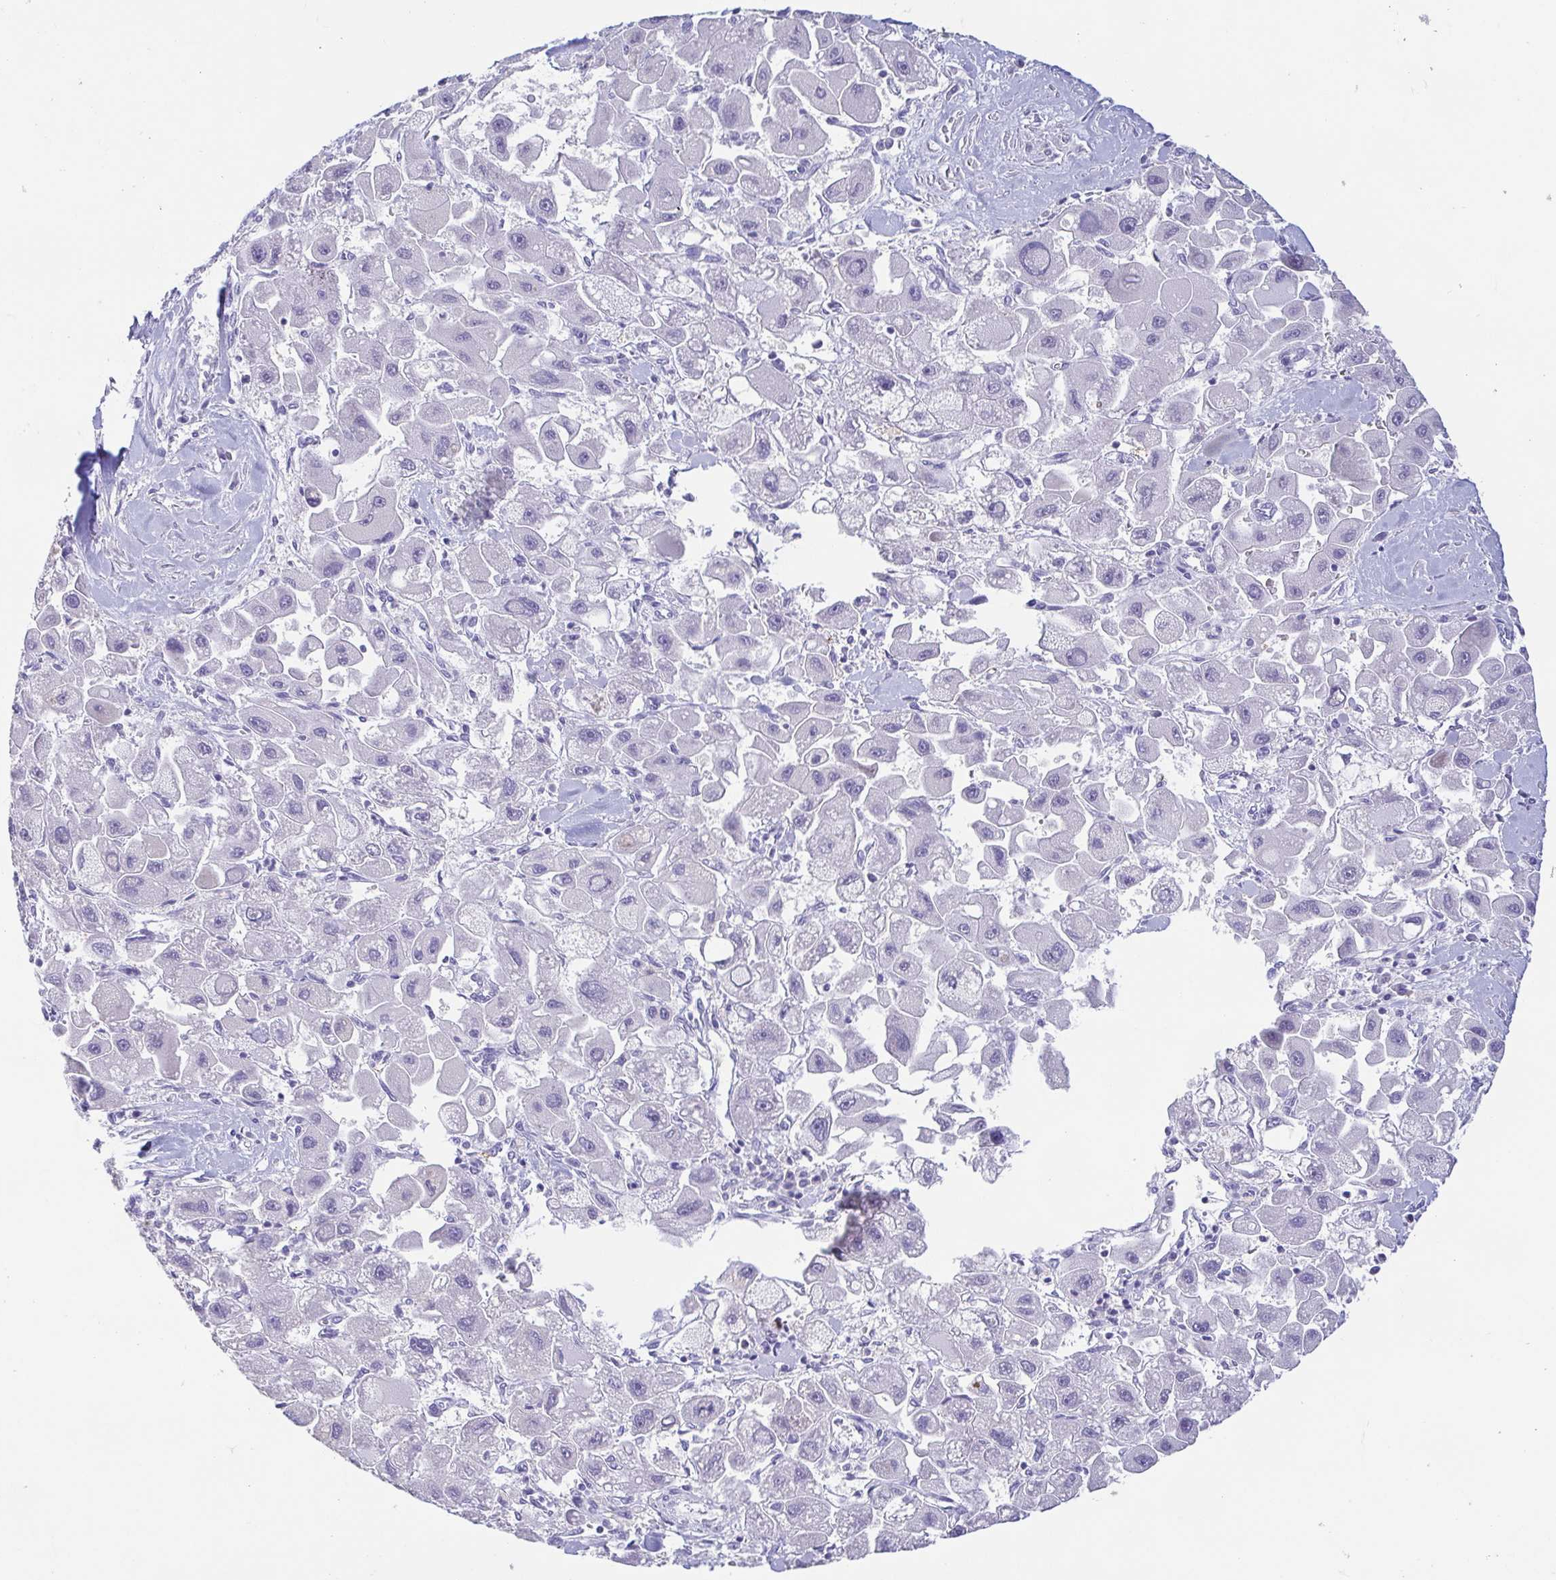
{"staining": {"intensity": "negative", "quantity": "none", "location": "none"}, "tissue": "liver cancer", "cell_type": "Tumor cells", "image_type": "cancer", "snomed": [{"axis": "morphology", "description": "Carcinoma, Hepatocellular, NOS"}, {"axis": "topography", "description": "Liver"}], "caption": "Immunohistochemistry micrograph of neoplastic tissue: human liver cancer (hepatocellular carcinoma) stained with DAB shows no significant protein positivity in tumor cells.", "gene": "FABP3", "patient": {"sex": "male", "age": 24}}